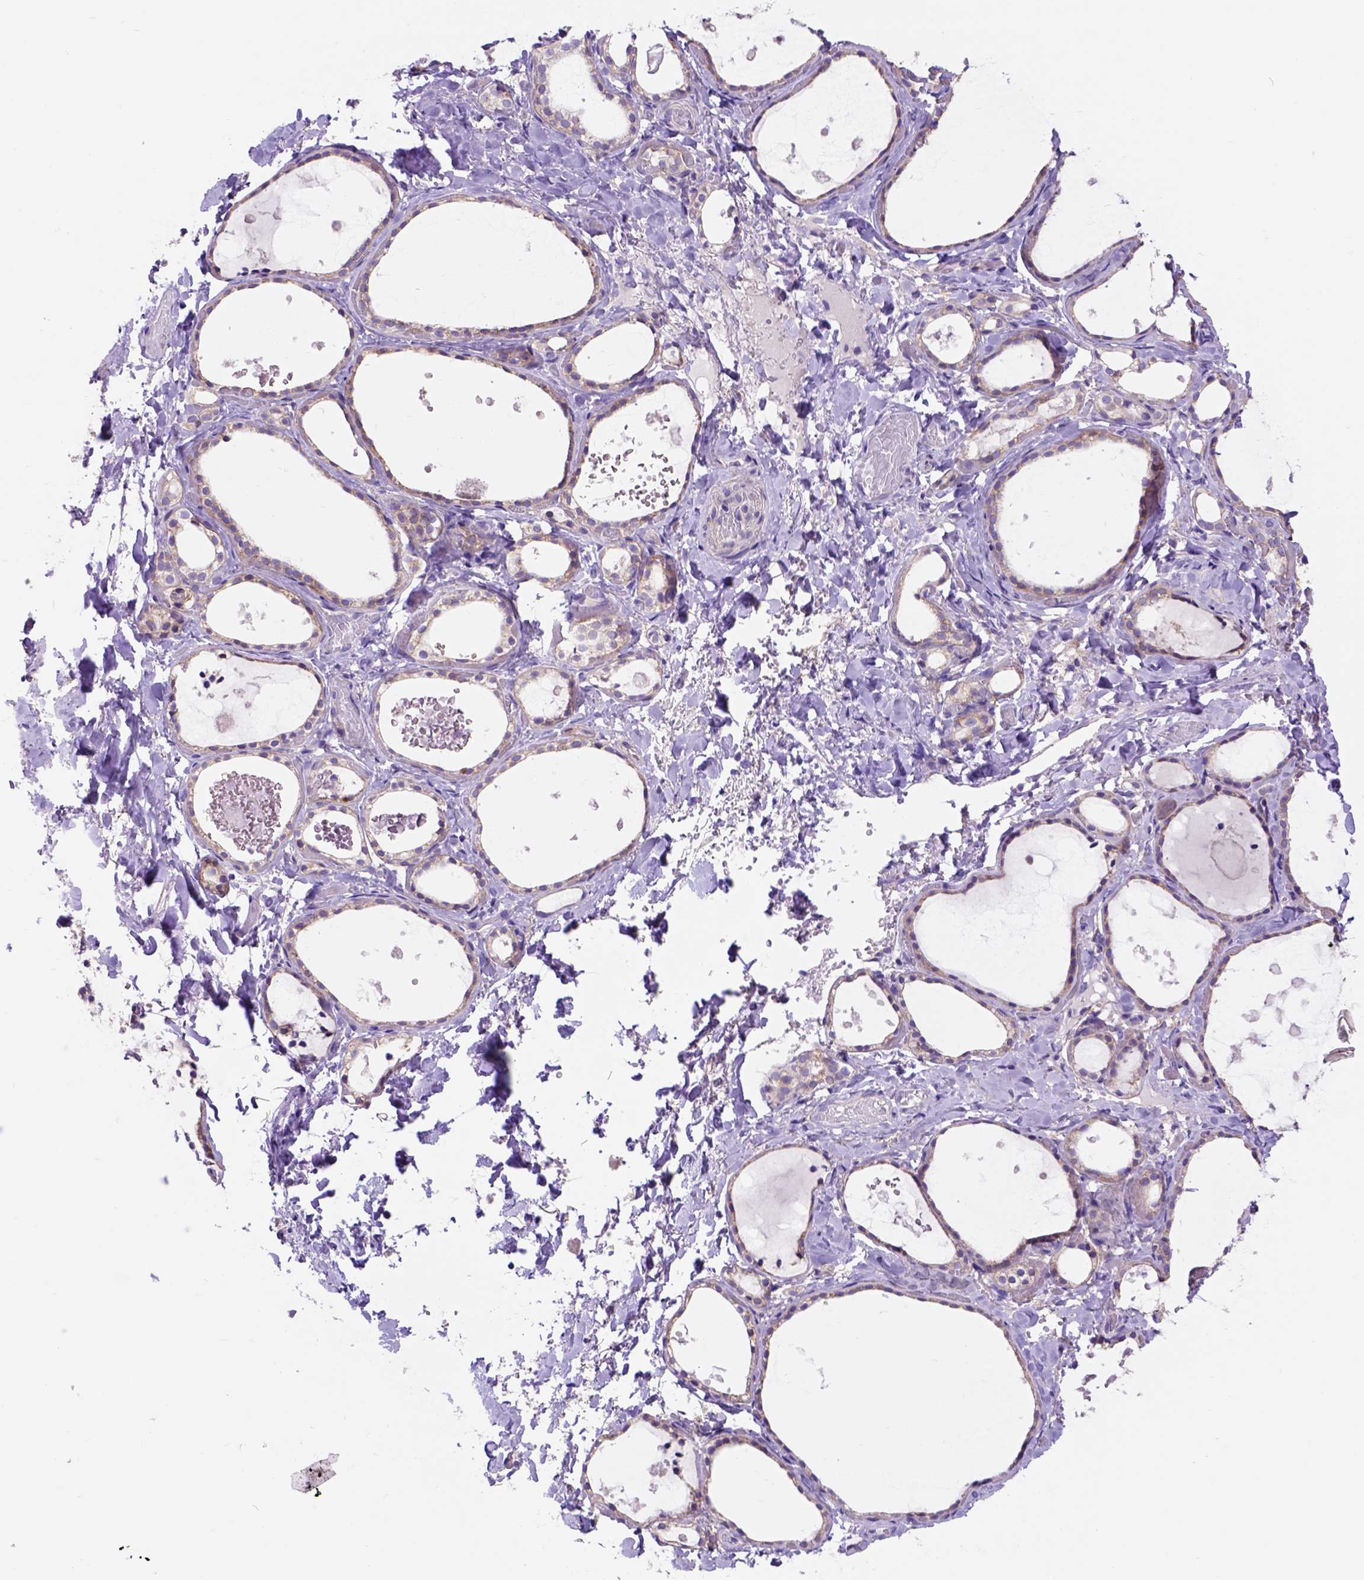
{"staining": {"intensity": "negative", "quantity": "none", "location": "none"}, "tissue": "thyroid gland", "cell_type": "Glandular cells", "image_type": "normal", "snomed": [{"axis": "morphology", "description": "Normal tissue, NOS"}, {"axis": "topography", "description": "Thyroid gland"}], "caption": "Glandular cells are negative for protein expression in normal human thyroid gland. (Stains: DAB (3,3'-diaminobenzidine) immunohistochemistry with hematoxylin counter stain, Microscopy: brightfield microscopy at high magnification).", "gene": "EGFR", "patient": {"sex": "female", "age": 56}}